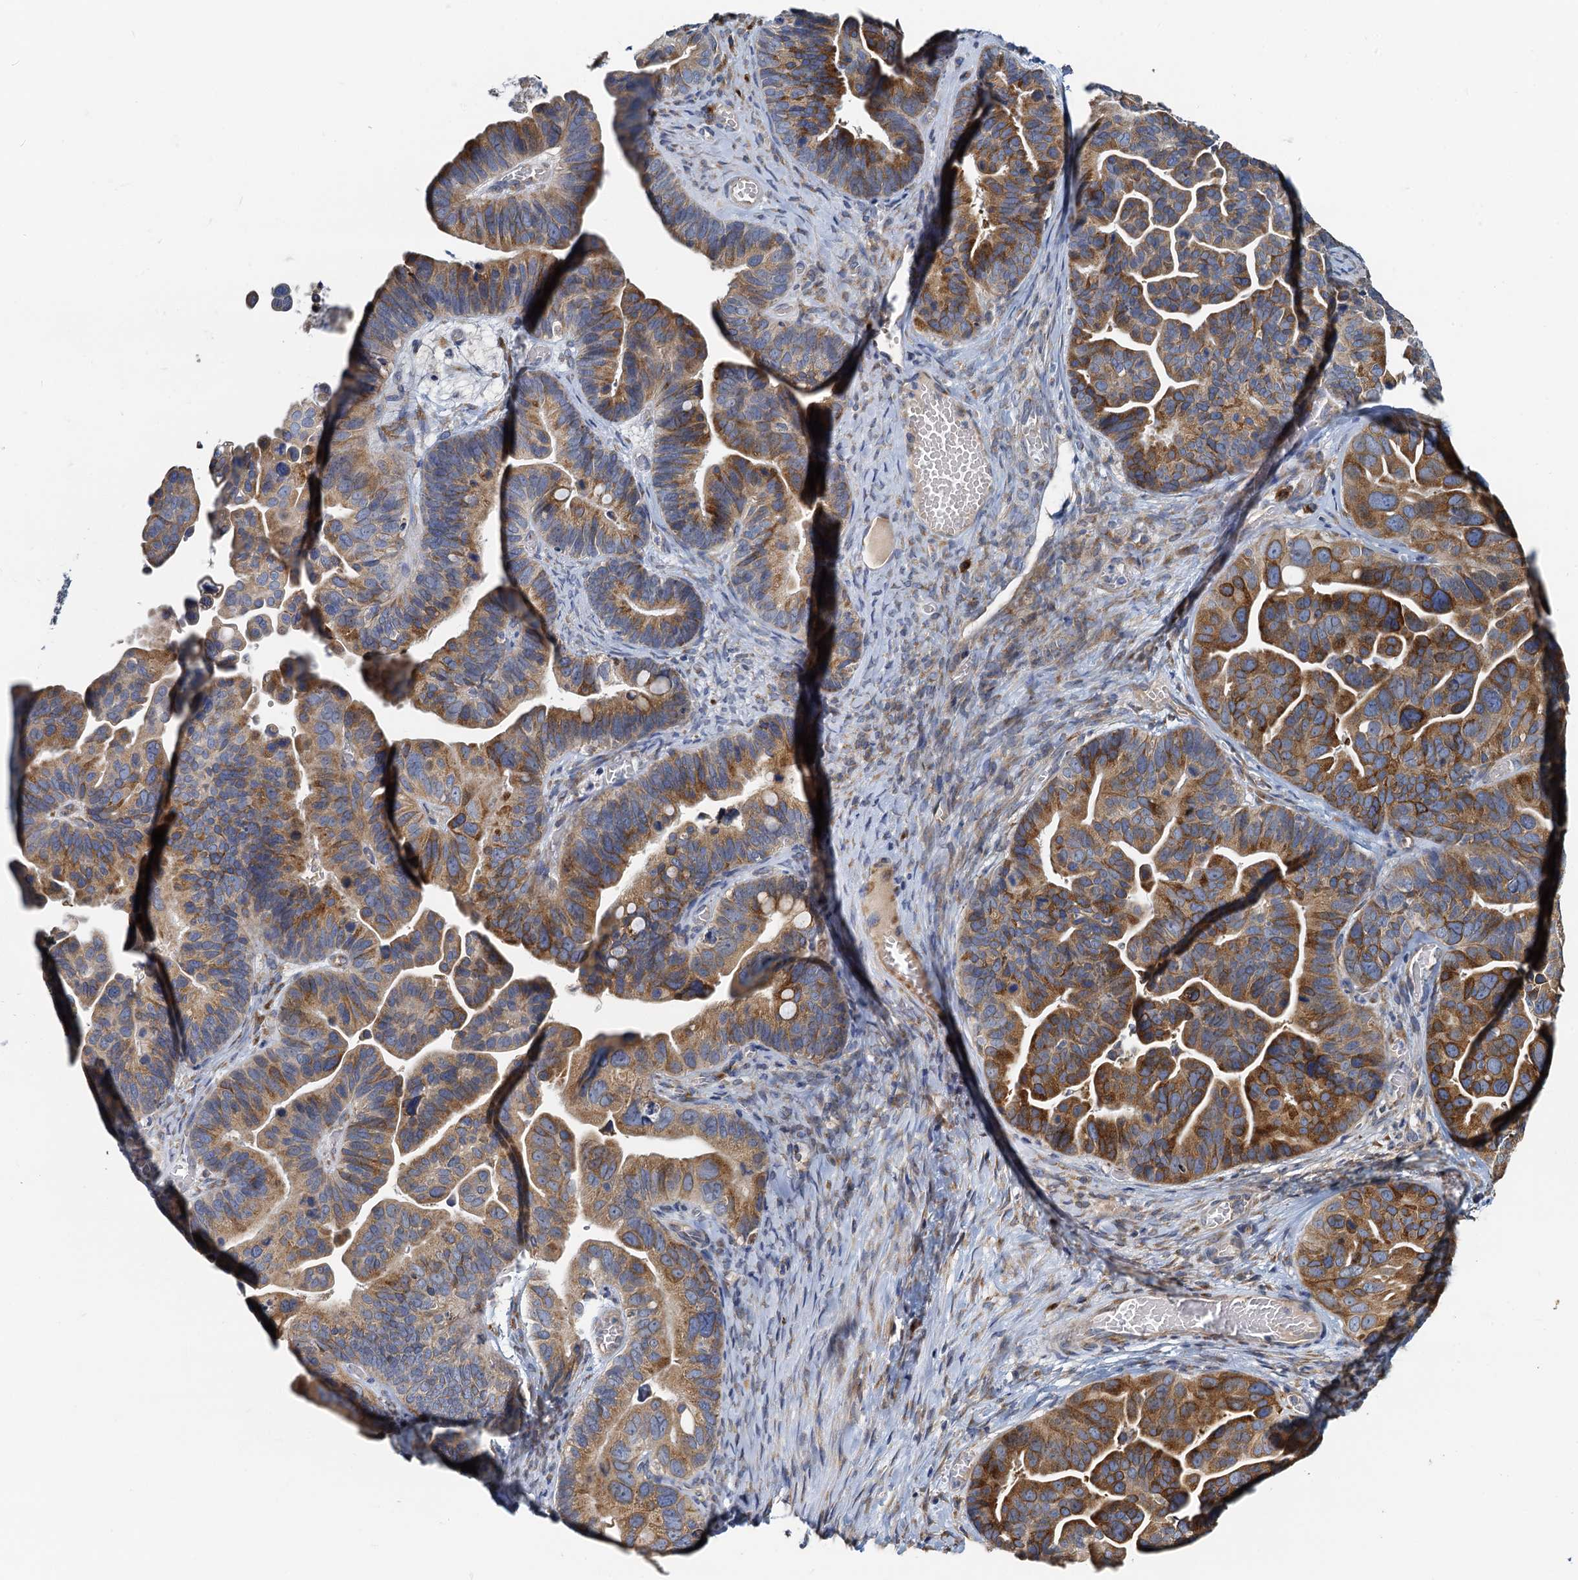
{"staining": {"intensity": "moderate", "quantity": ">75%", "location": "cytoplasmic/membranous"}, "tissue": "ovarian cancer", "cell_type": "Tumor cells", "image_type": "cancer", "snomed": [{"axis": "morphology", "description": "Cystadenocarcinoma, serous, NOS"}, {"axis": "topography", "description": "Ovary"}], "caption": "IHC photomicrograph of serous cystadenocarcinoma (ovarian) stained for a protein (brown), which demonstrates medium levels of moderate cytoplasmic/membranous expression in about >75% of tumor cells.", "gene": "NKAPD1", "patient": {"sex": "female", "age": 56}}